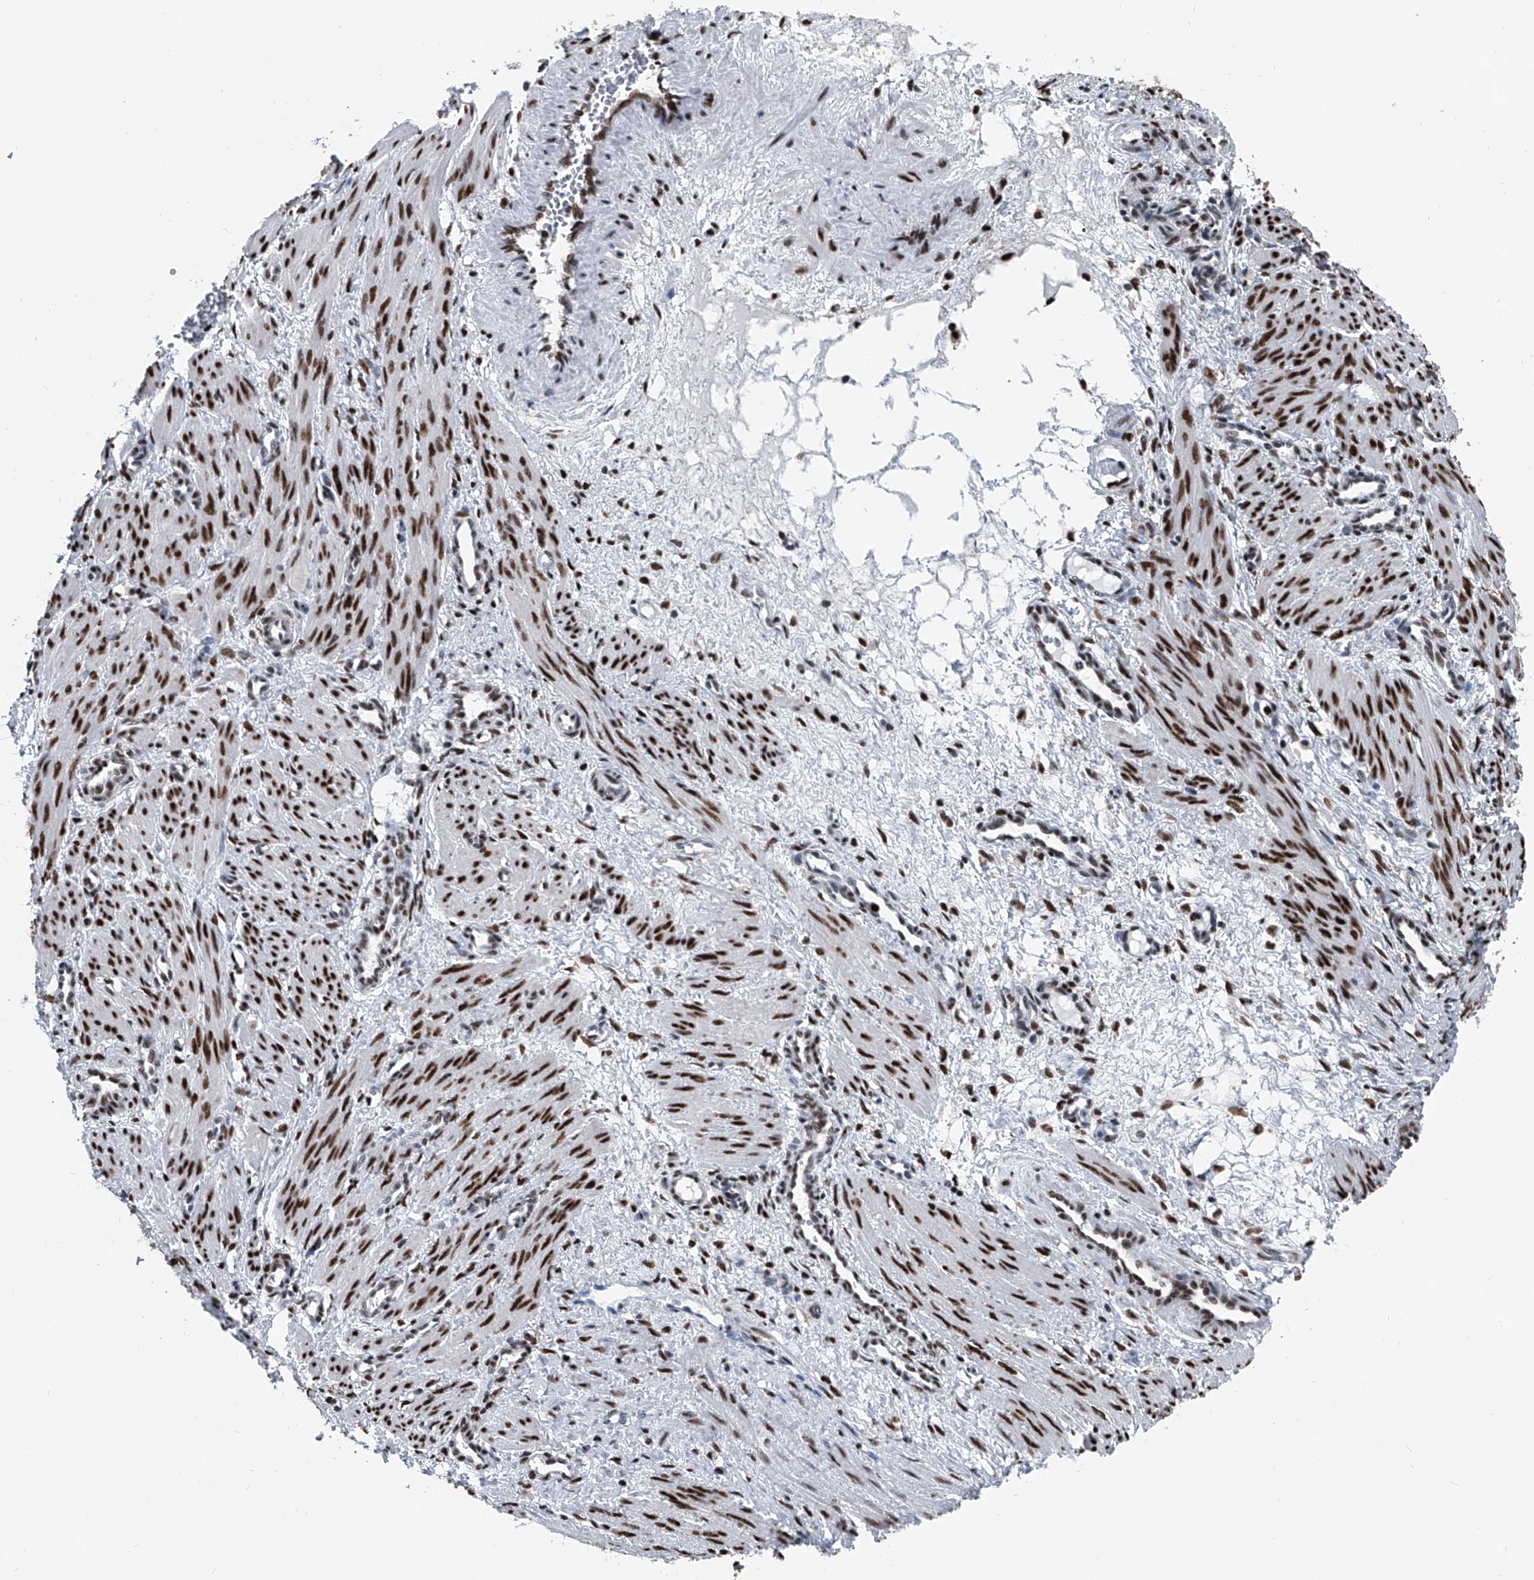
{"staining": {"intensity": "strong", "quantity": ">75%", "location": "nuclear"}, "tissue": "smooth muscle", "cell_type": "Smooth muscle cells", "image_type": "normal", "snomed": [{"axis": "morphology", "description": "Normal tissue, NOS"}, {"axis": "topography", "description": "Endometrium"}], "caption": "Protein expression analysis of unremarkable smooth muscle exhibits strong nuclear expression in approximately >75% of smooth muscle cells. (DAB IHC with brightfield microscopy, high magnification).", "gene": "FKBP5", "patient": {"sex": "female", "age": 33}}